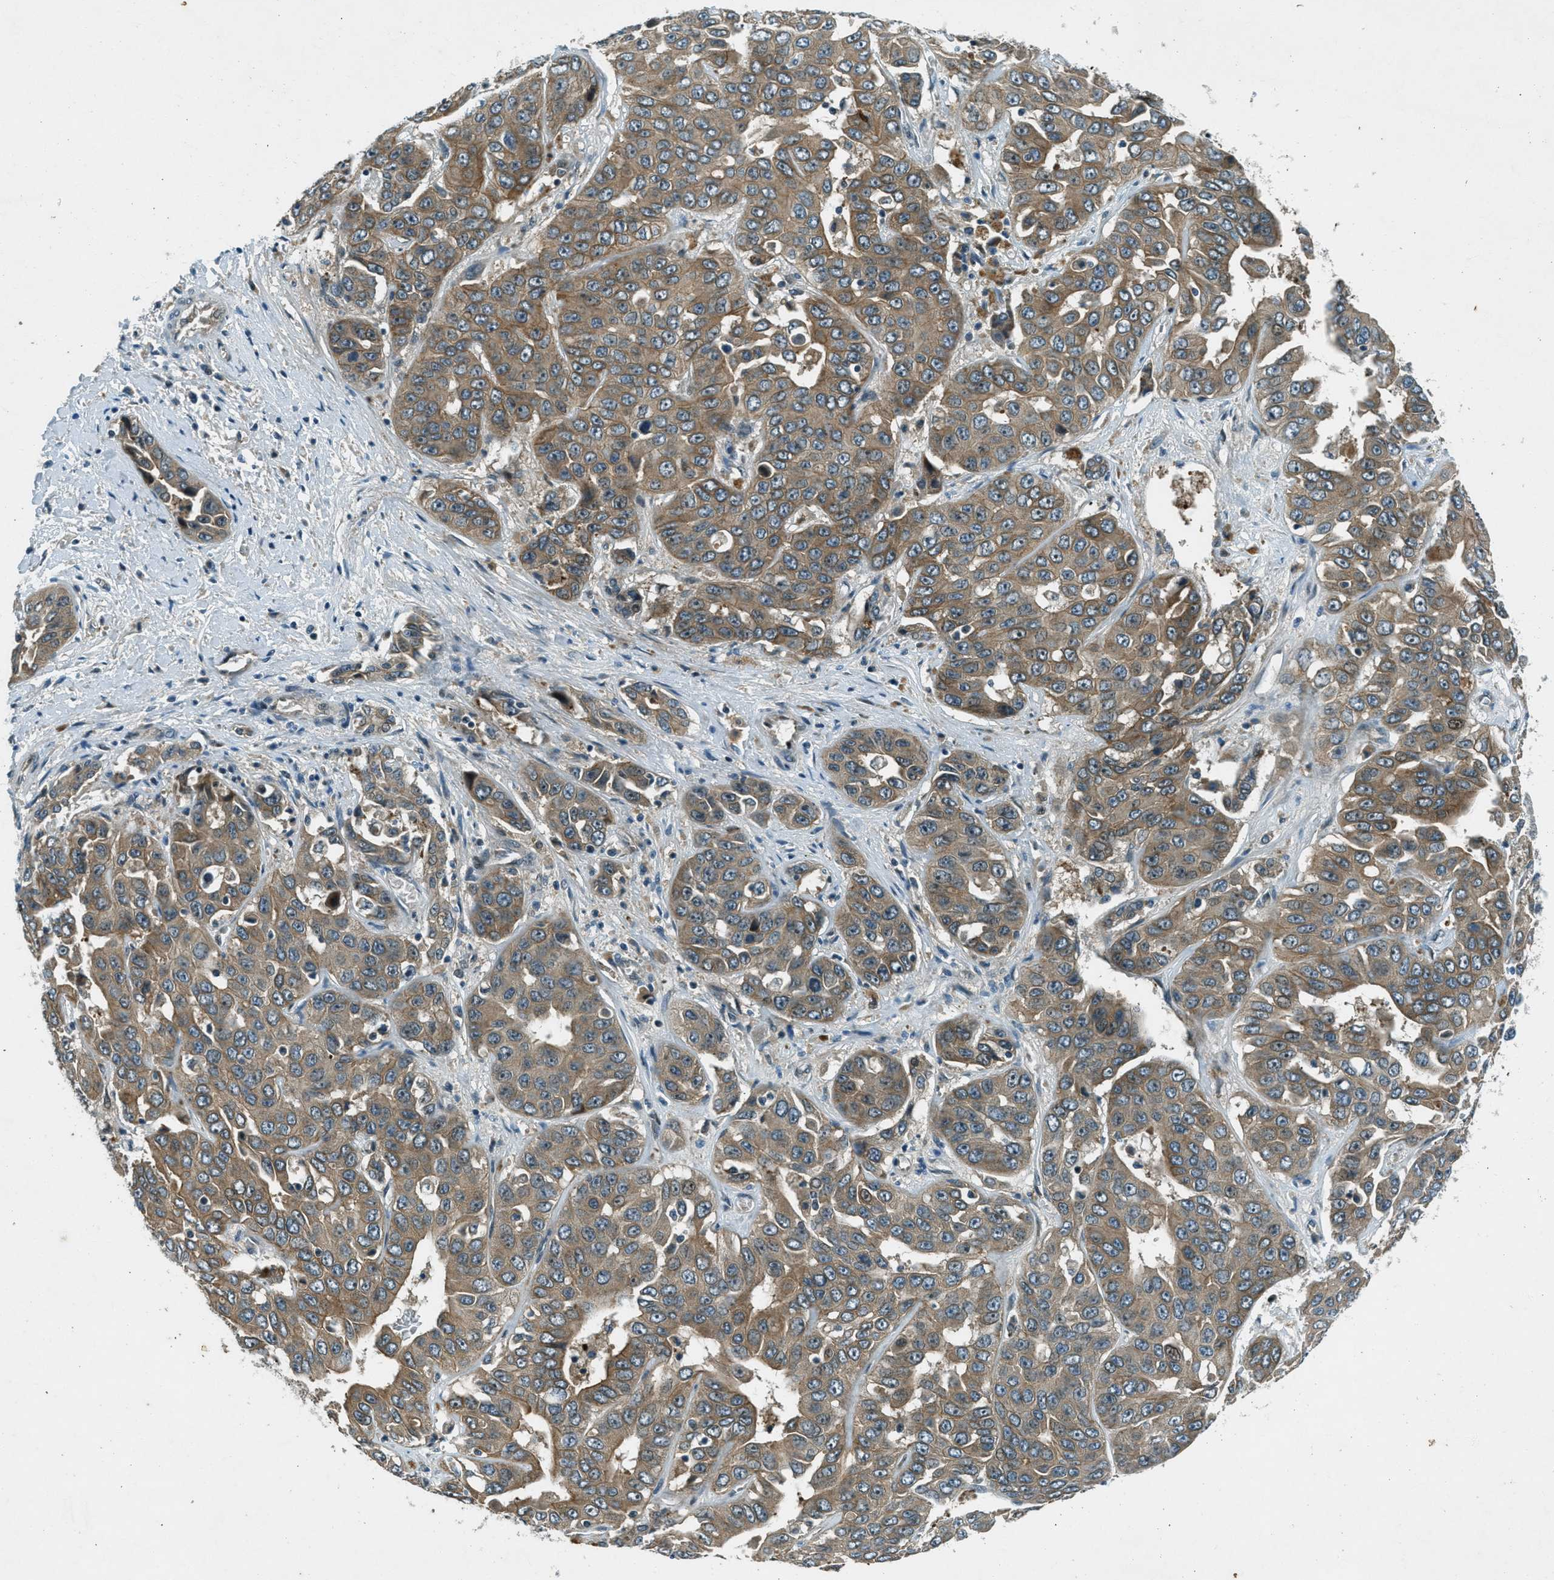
{"staining": {"intensity": "moderate", "quantity": ">75%", "location": "cytoplasmic/membranous"}, "tissue": "liver cancer", "cell_type": "Tumor cells", "image_type": "cancer", "snomed": [{"axis": "morphology", "description": "Cholangiocarcinoma"}, {"axis": "topography", "description": "Liver"}], "caption": "A medium amount of moderate cytoplasmic/membranous expression is appreciated in about >75% of tumor cells in liver cholangiocarcinoma tissue.", "gene": "STK11", "patient": {"sex": "female", "age": 52}}